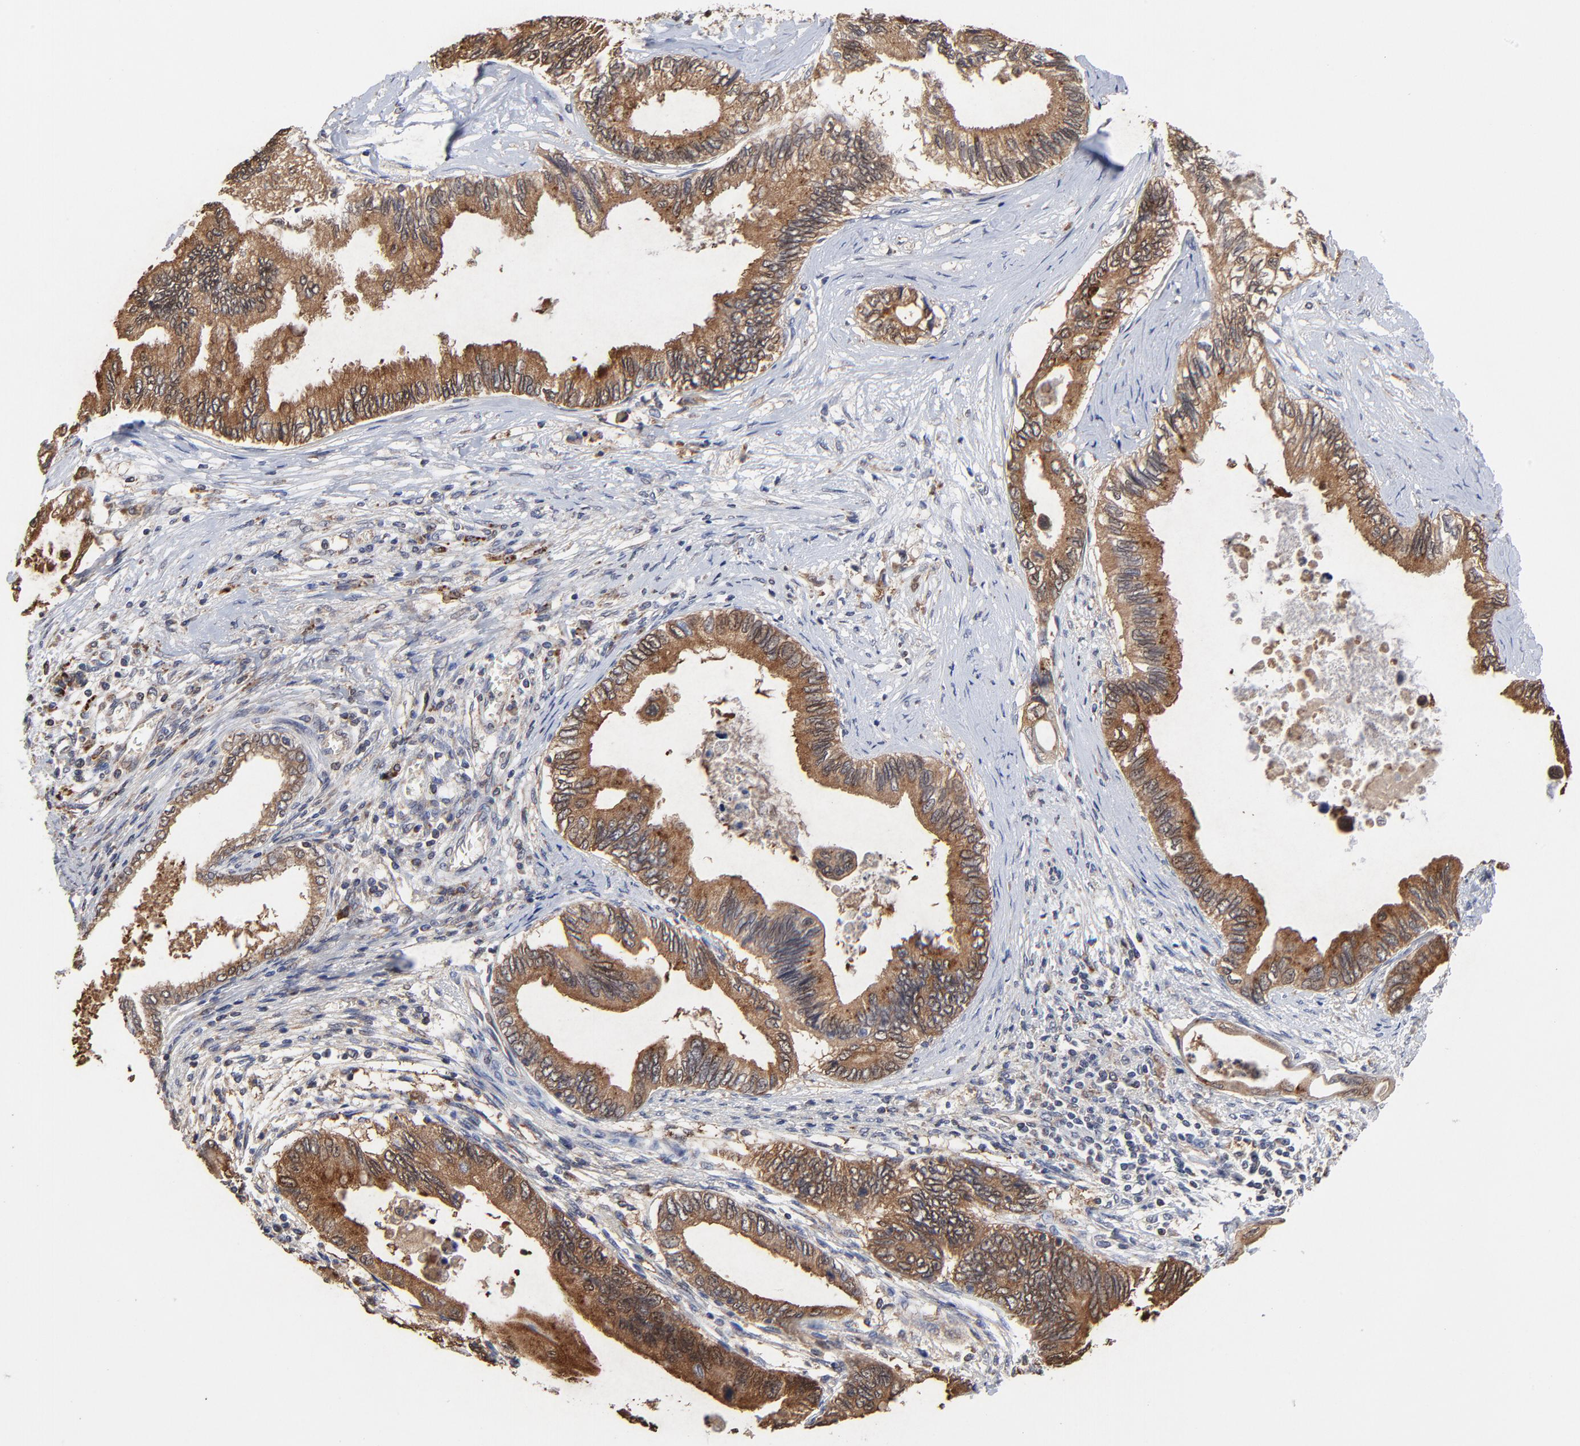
{"staining": {"intensity": "strong", "quantity": ">75%", "location": "cytoplasmic/membranous"}, "tissue": "pancreatic cancer", "cell_type": "Tumor cells", "image_type": "cancer", "snomed": [{"axis": "morphology", "description": "Adenocarcinoma, NOS"}, {"axis": "topography", "description": "Pancreas"}], "caption": "Immunohistochemical staining of human adenocarcinoma (pancreatic) exhibits strong cytoplasmic/membranous protein staining in about >75% of tumor cells.", "gene": "LGALS3", "patient": {"sex": "female", "age": 66}}